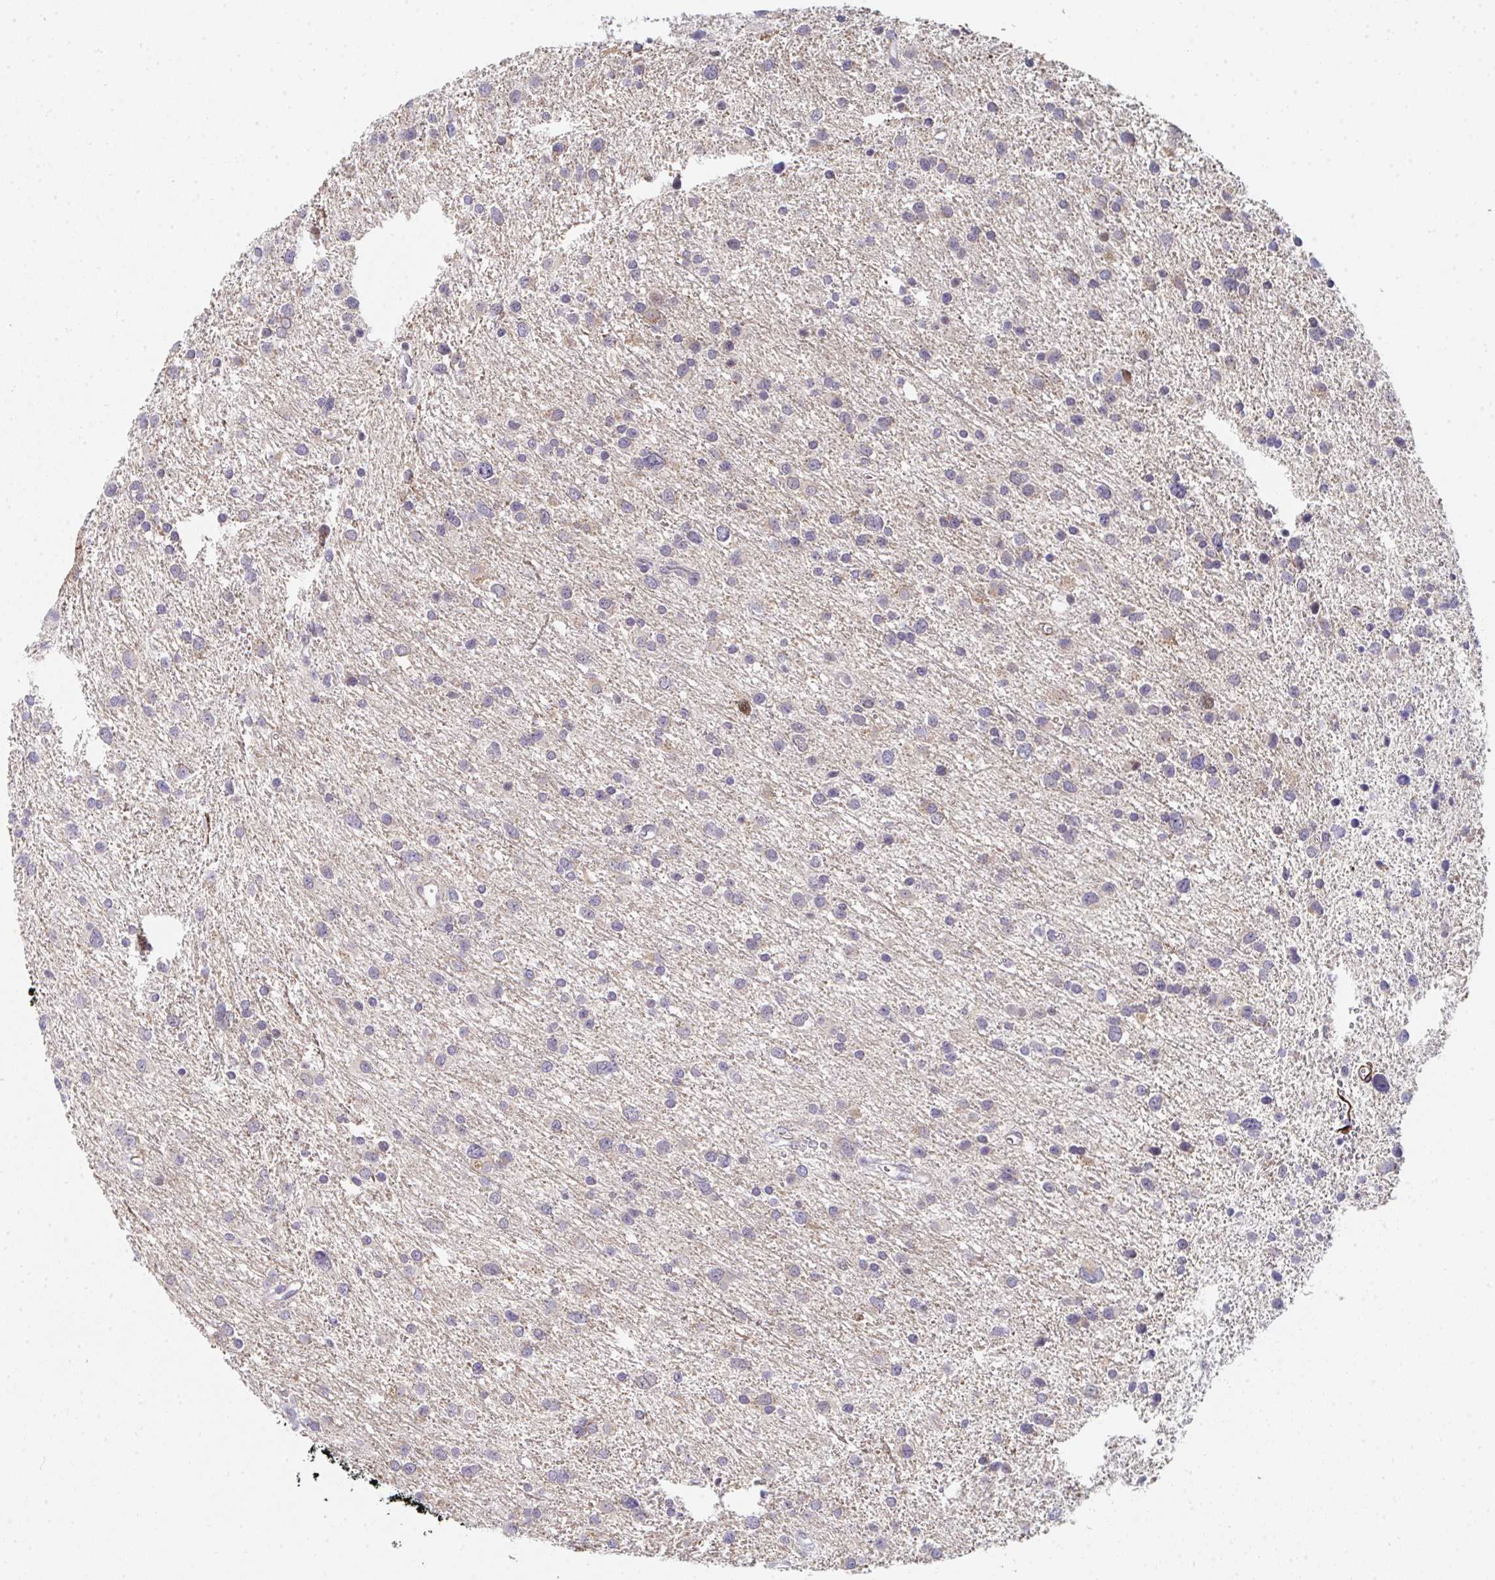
{"staining": {"intensity": "negative", "quantity": "none", "location": "none"}, "tissue": "glioma", "cell_type": "Tumor cells", "image_type": "cancer", "snomed": [{"axis": "morphology", "description": "Glioma, malignant, Low grade"}, {"axis": "topography", "description": "Brain"}], "caption": "A micrograph of low-grade glioma (malignant) stained for a protein shows no brown staining in tumor cells.", "gene": "GINS2", "patient": {"sex": "female", "age": 55}}